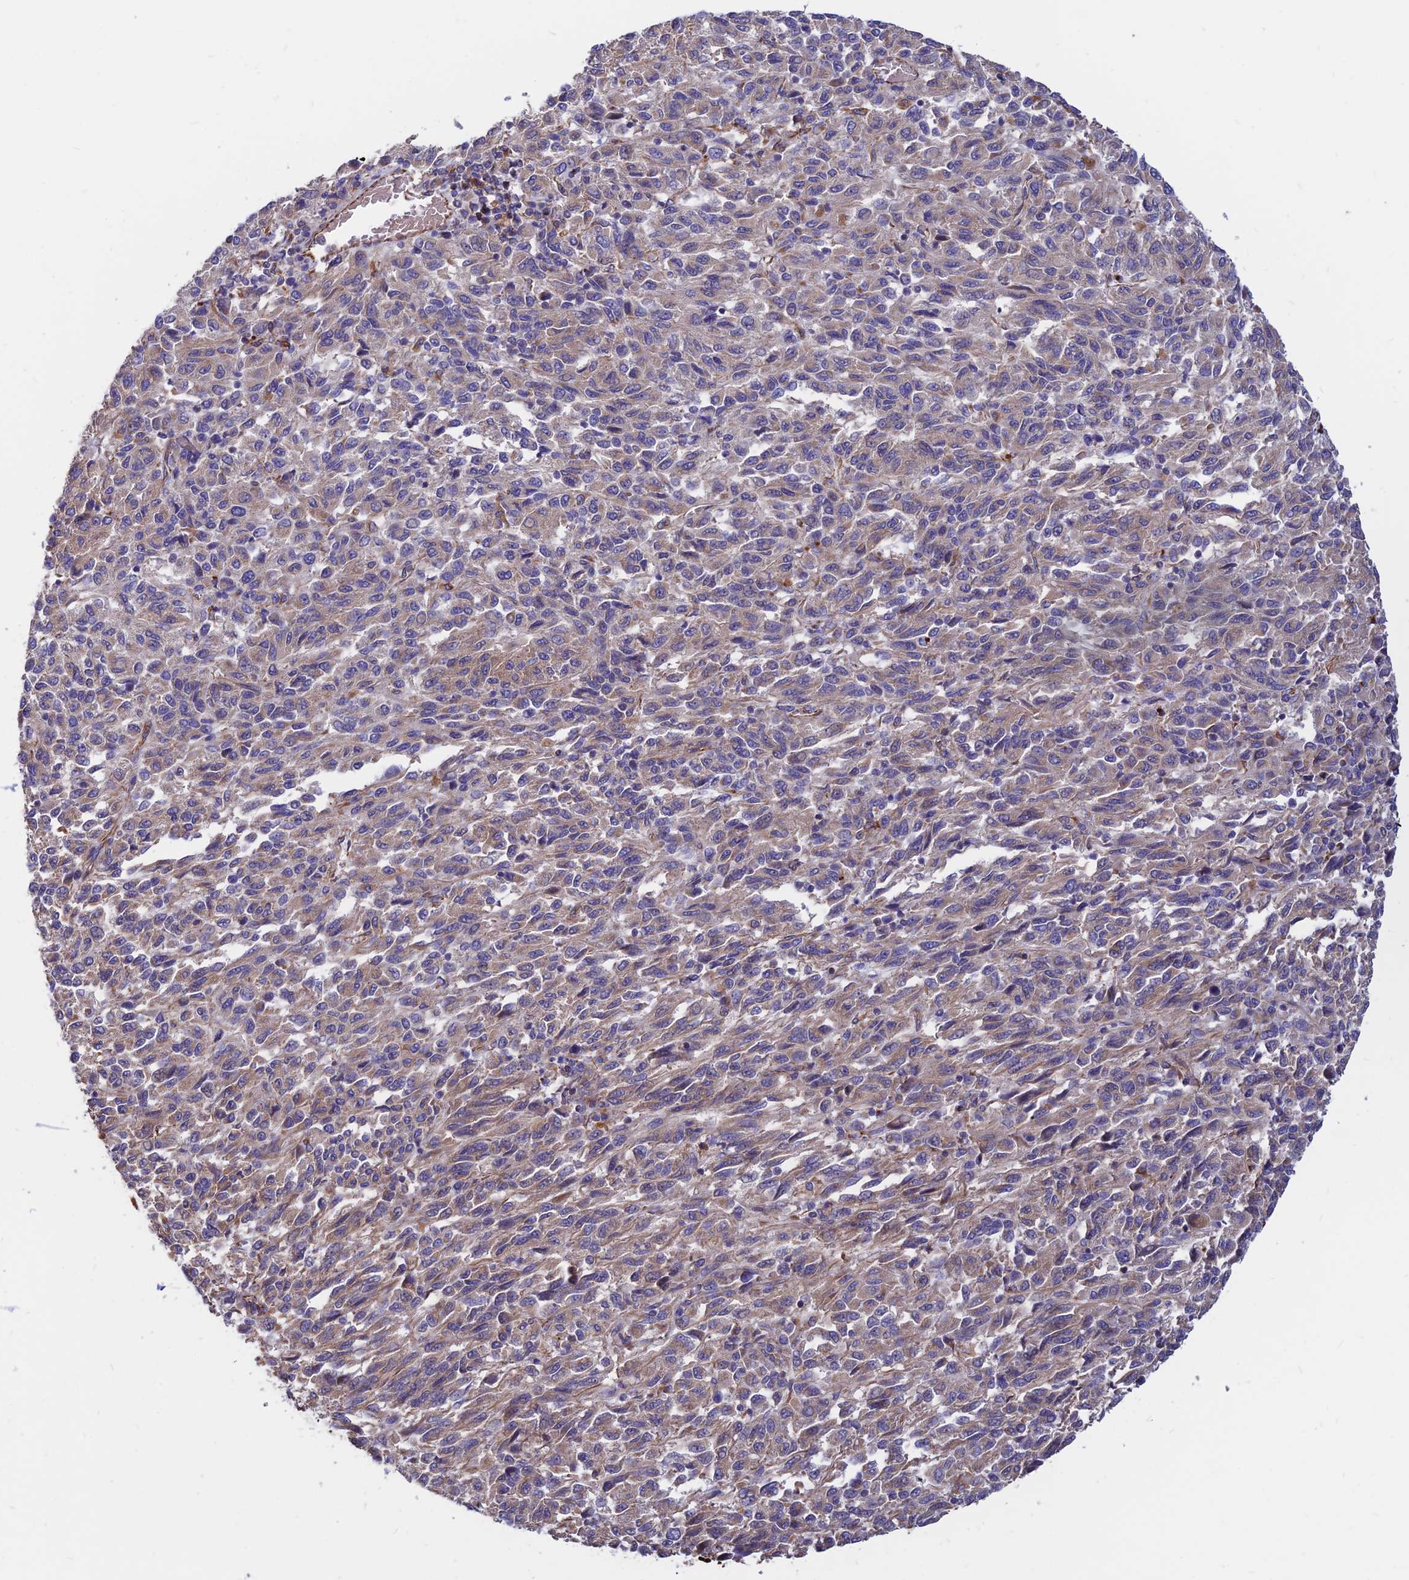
{"staining": {"intensity": "weak", "quantity": ">75%", "location": "cytoplasmic/membranous"}, "tissue": "melanoma", "cell_type": "Tumor cells", "image_type": "cancer", "snomed": [{"axis": "morphology", "description": "Malignant melanoma, Metastatic site"}, {"axis": "topography", "description": "Lung"}], "caption": "The photomicrograph exhibits immunohistochemical staining of malignant melanoma (metastatic site). There is weak cytoplasmic/membranous expression is identified in about >75% of tumor cells.", "gene": "CDK18", "patient": {"sex": "male", "age": 64}}